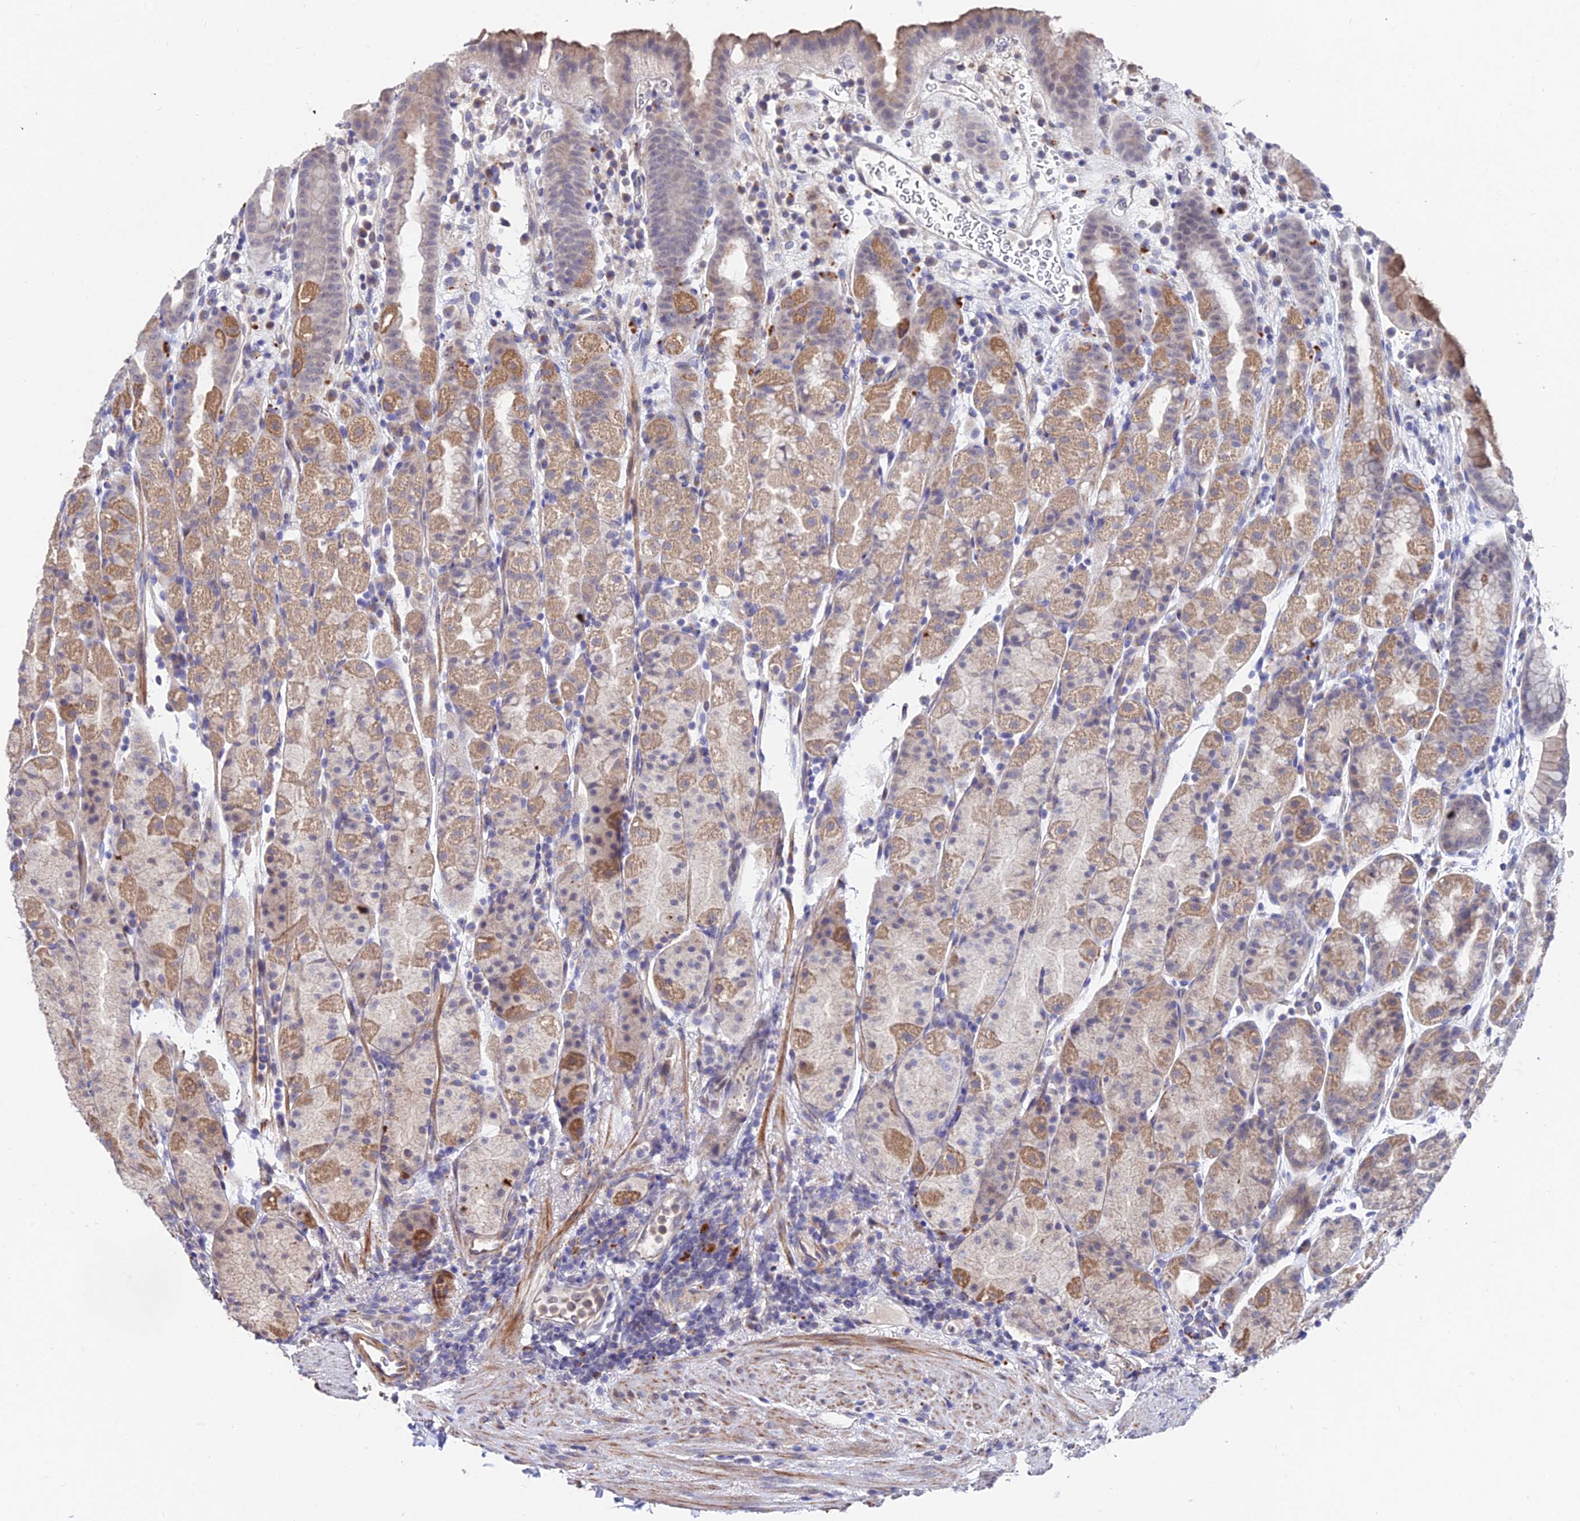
{"staining": {"intensity": "moderate", "quantity": "25%-75%", "location": "cytoplasmic/membranous"}, "tissue": "stomach", "cell_type": "Glandular cells", "image_type": "normal", "snomed": [{"axis": "morphology", "description": "Normal tissue, NOS"}, {"axis": "topography", "description": "Stomach, upper"}, {"axis": "topography", "description": "Stomach, lower"}, {"axis": "topography", "description": "Small intestine"}], "caption": "High-magnification brightfield microscopy of normal stomach stained with DAB (brown) and counterstained with hematoxylin (blue). glandular cells exhibit moderate cytoplasmic/membranous expression is identified in about25%-75% of cells. (IHC, brightfield microscopy, high magnification).", "gene": "ACTR5", "patient": {"sex": "male", "age": 68}}